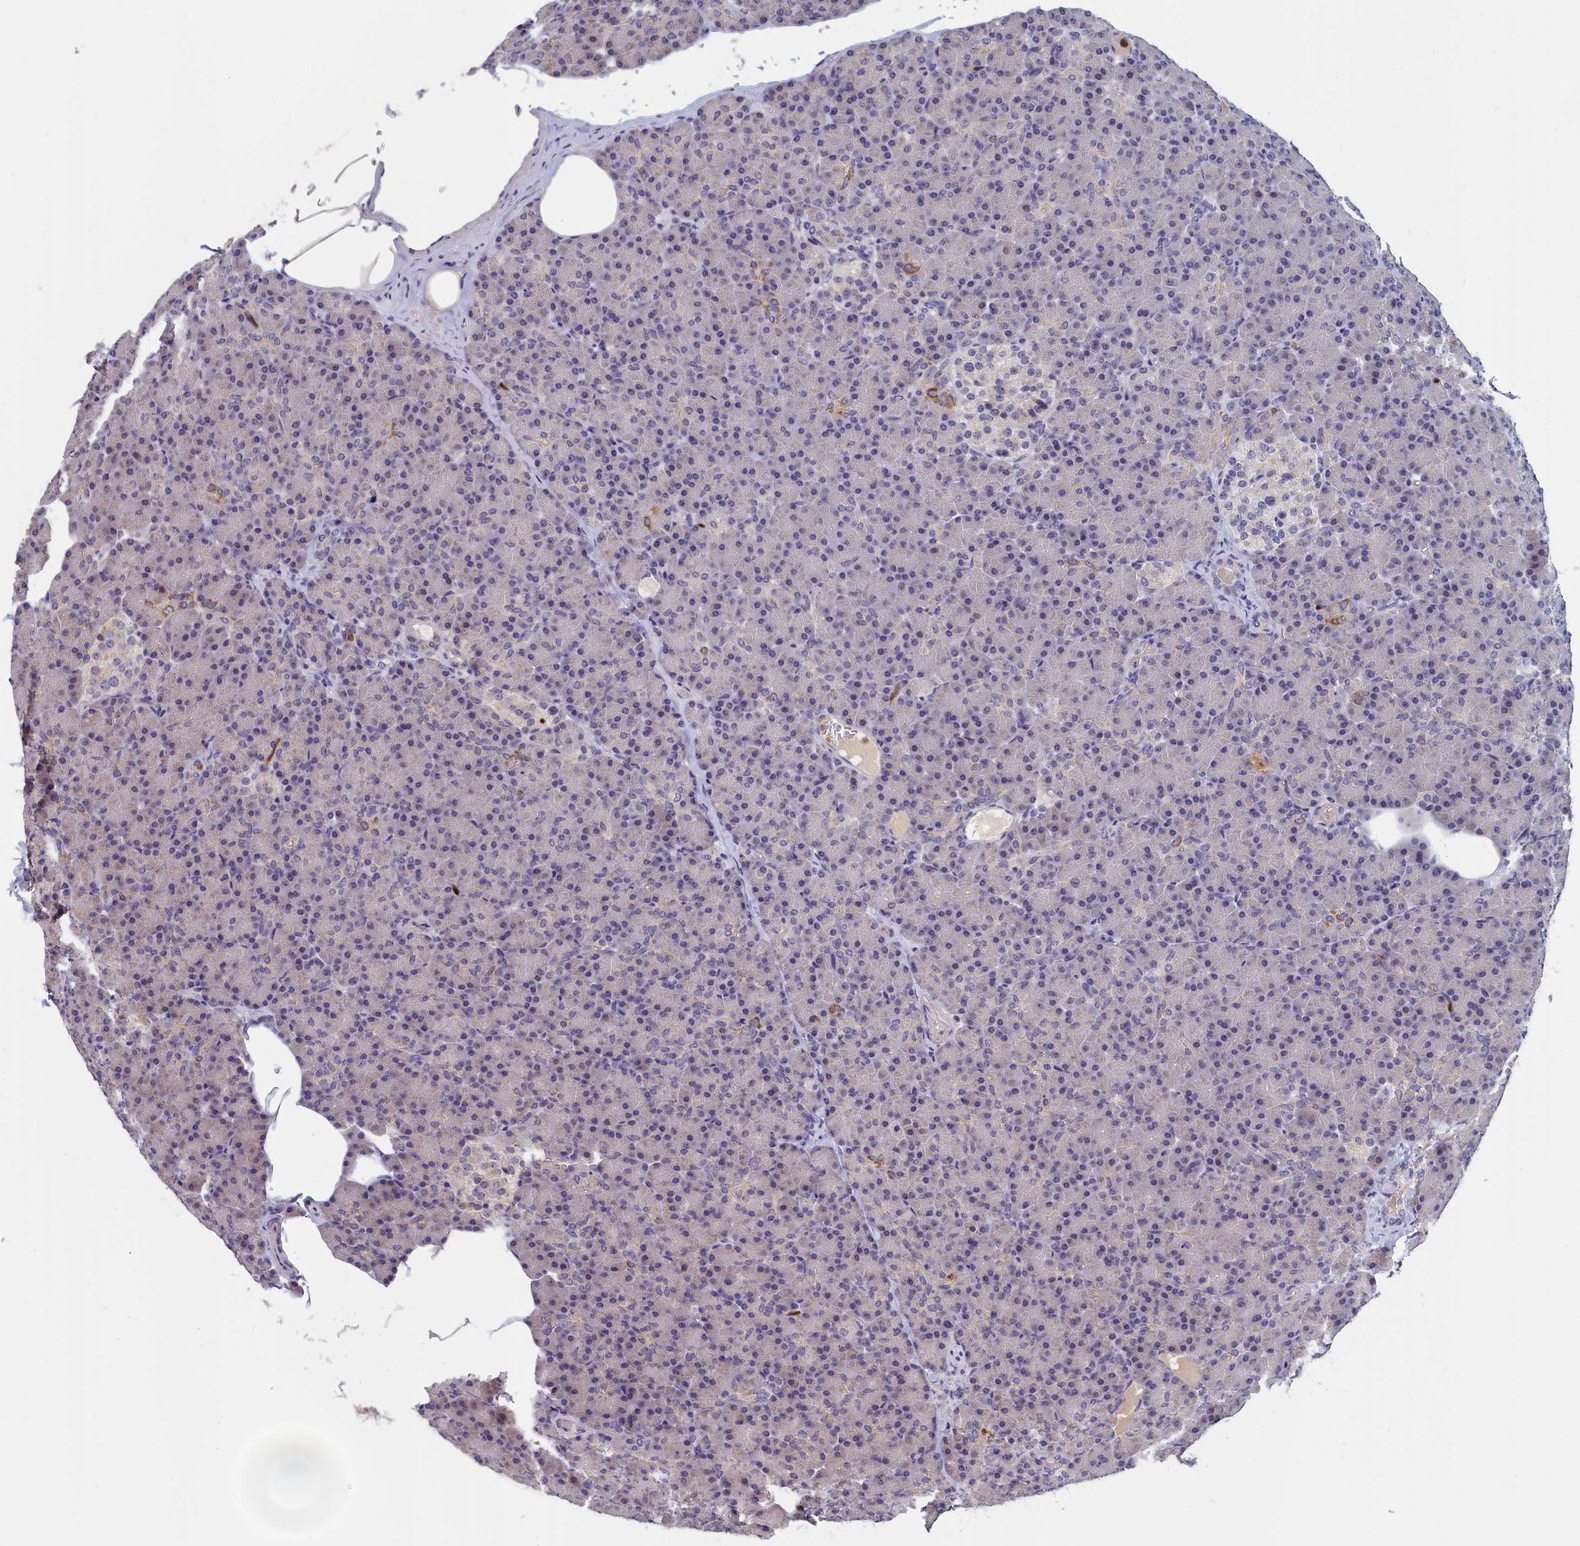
{"staining": {"intensity": "weak", "quantity": "25%-75%", "location": "cytoplasmic/membranous"}, "tissue": "pancreas", "cell_type": "Exocrine glandular cells", "image_type": "normal", "snomed": [{"axis": "morphology", "description": "Normal tissue, NOS"}, {"axis": "topography", "description": "Pancreas"}], "caption": "Exocrine glandular cells display low levels of weak cytoplasmic/membranous positivity in about 25%-75% of cells in unremarkable pancreas. (brown staining indicates protein expression, while blue staining denotes nuclei).", "gene": "EPB41L4B", "patient": {"sex": "female", "age": 43}}